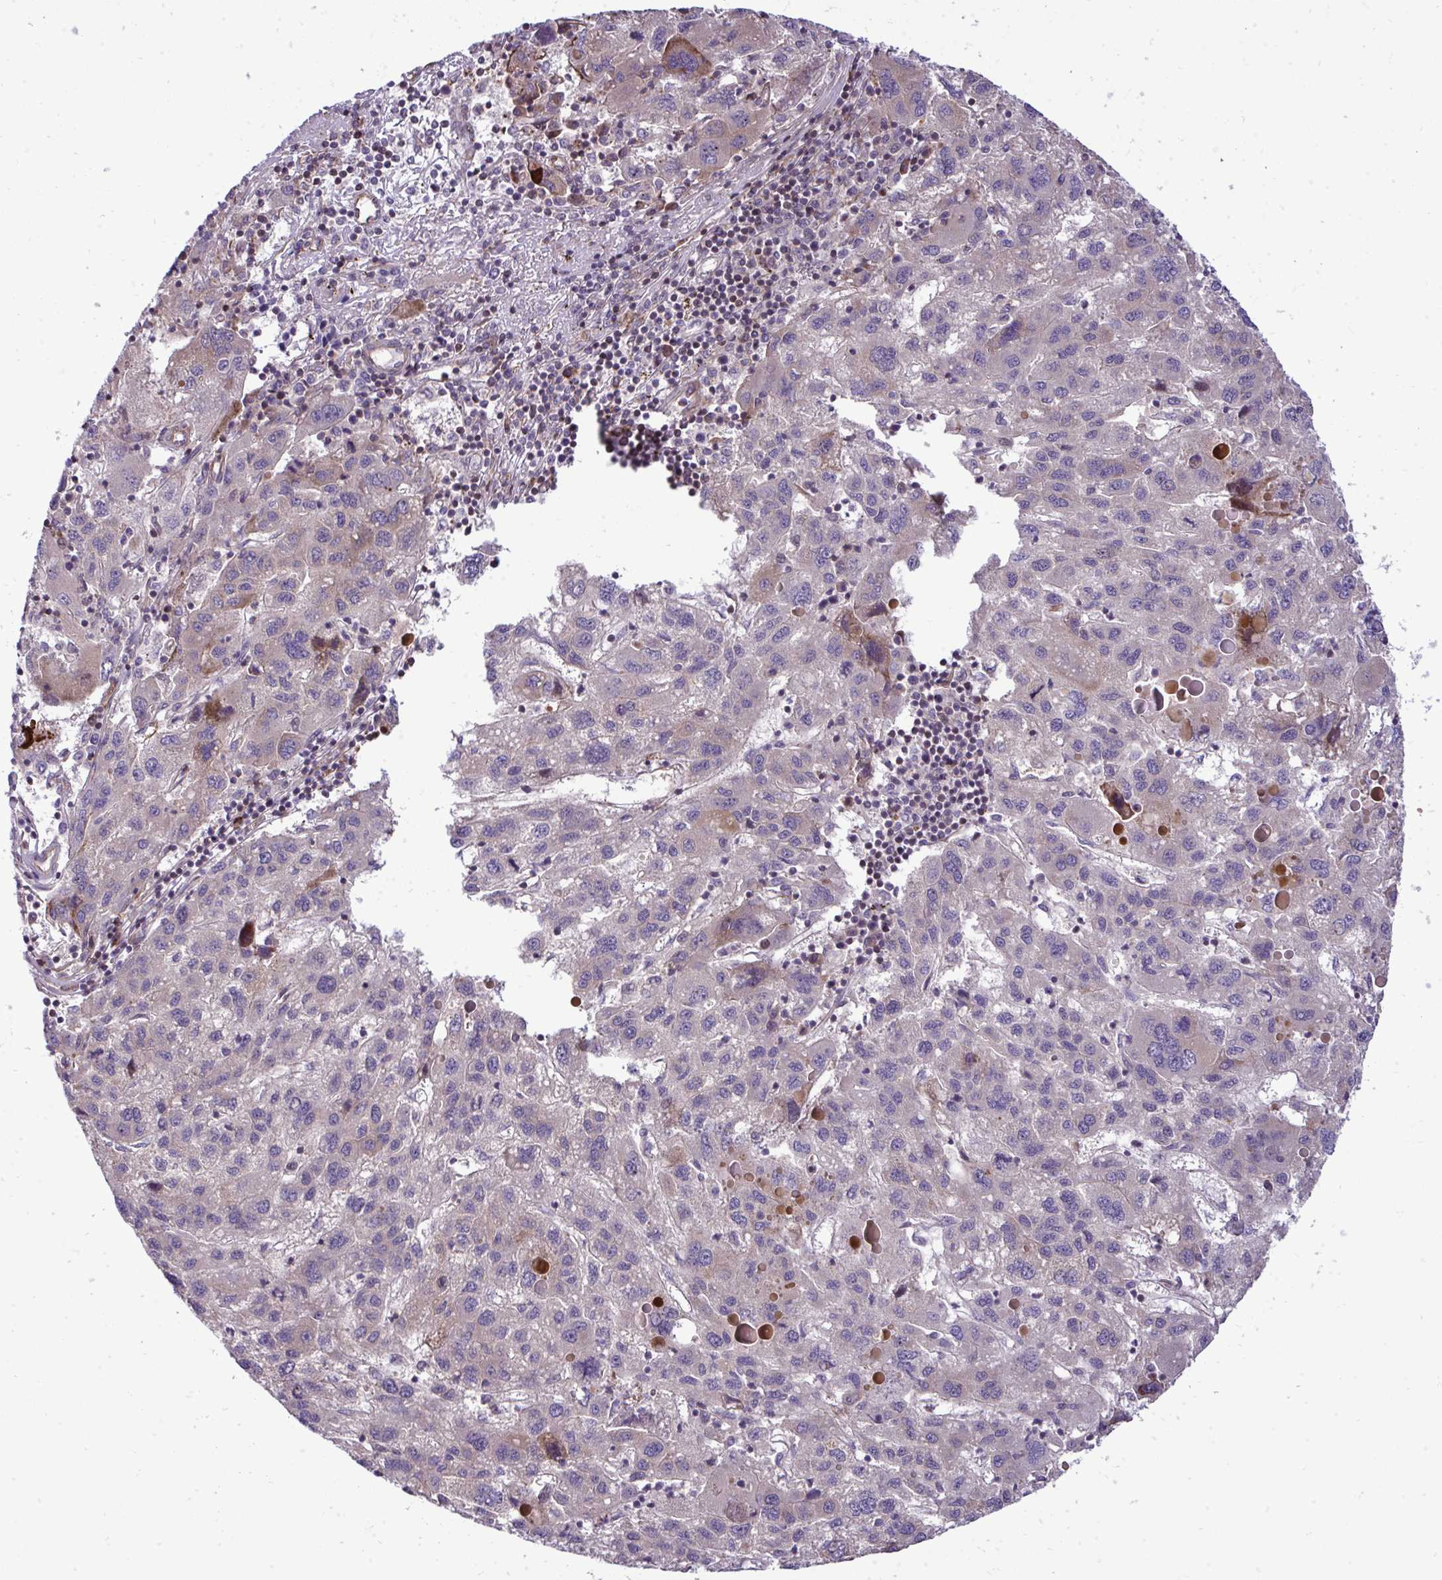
{"staining": {"intensity": "moderate", "quantity": "<25%", "location": "cytoplasmic/membranous"}, "tissue": "liver cancer", "cell_type": "Tumor cells", "image_type": "cancer", "snomed": [{"axis": "morphology", "description": "Carcinoma, Hepatocellular, NOS"}, {"axis": "topography", "description": "Liver"}], "caption": "Liver cancer (hepatocellular carcinoma) tissue shows moderate cytoplasmic/membranous positivity in approximately <25% of tumor cells", "gene": "ZSCAN9", "patient": {"sex": "female", "age": 77}}